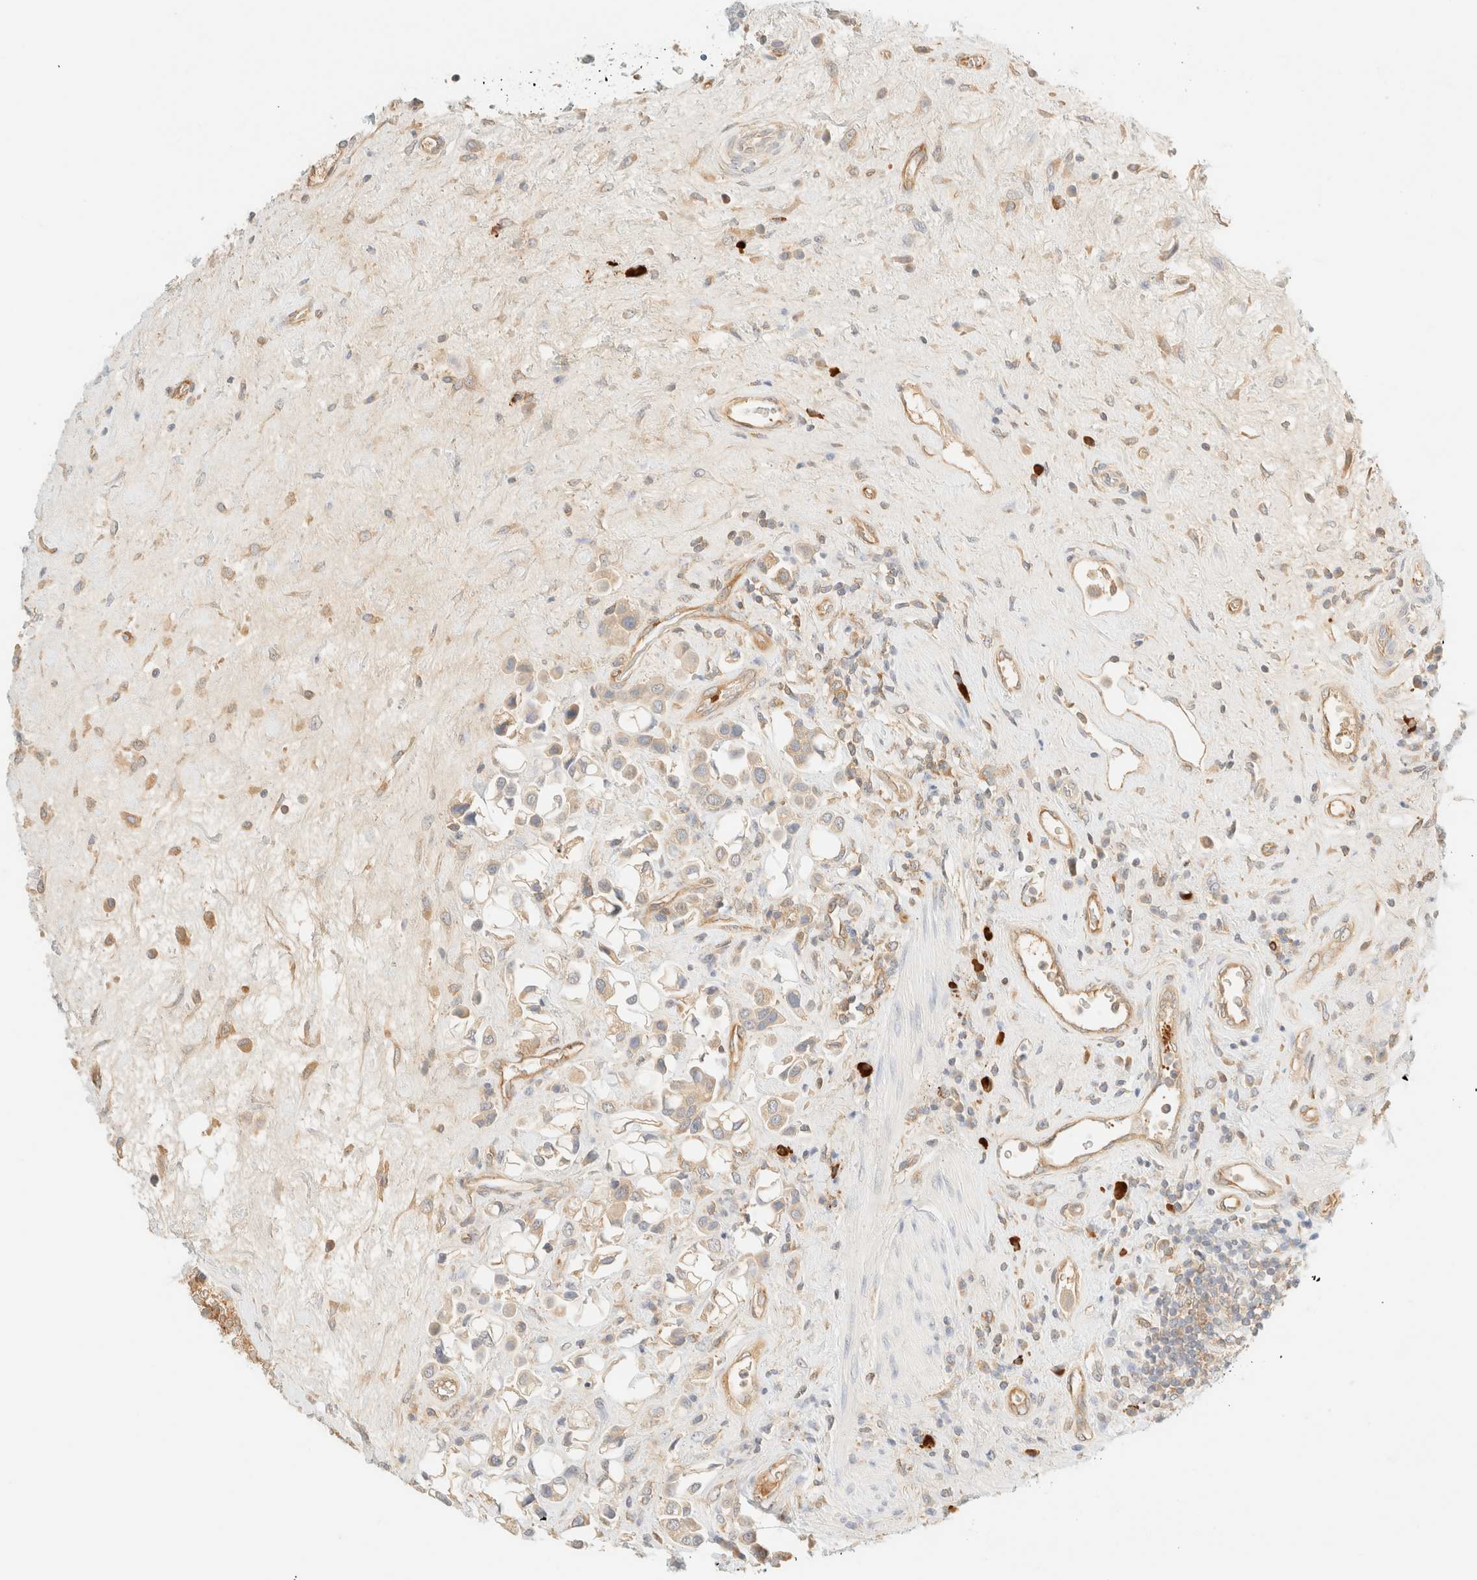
{"staining": {"intensity": "weak", "quantity": "<25%", "location": "cytoplasmic/membranous"}, "tissue": "urothelial cancer", "cell_type": "Tumor cells", "image_type": "cancer", "snomed": [{"axis": "morphology", "description": "Urothelial carcinoma, High grade"}, {"axis": "topography", "description": "Urinary bladder"}], "caption": "High magnification brightfield microscopy of urothelial cancer stained with DAB (3,3'-diaminobenzidine) (brown) and counterstained with hematoxylin (blue): tumor cells show no significant expression.", "gene": "FHOD1", "patient": {"sex": "male", "age": 50}}